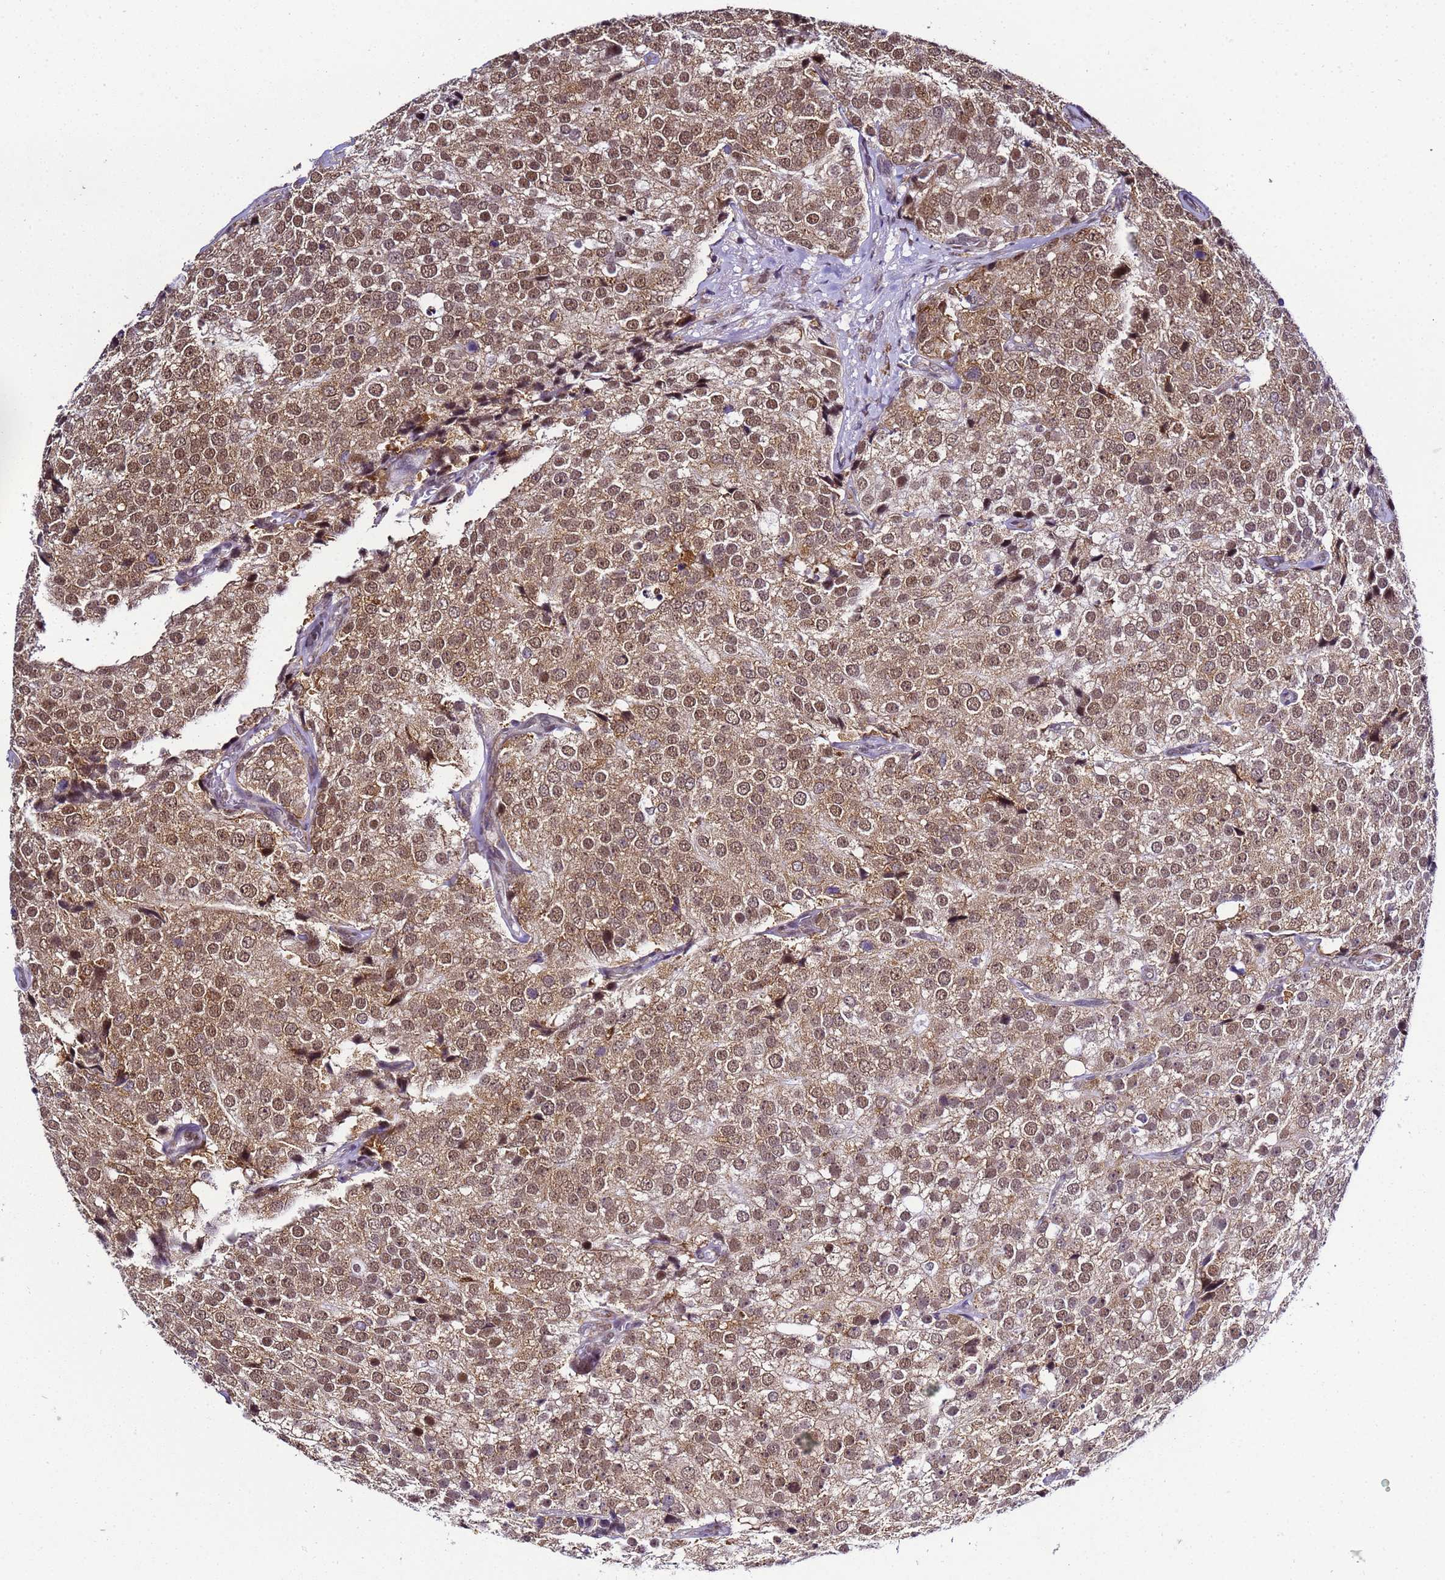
{"staining": {"intensity": "moderate", "quantity": ">75%", "location": "cytoplasmic/membranous,nuclear"}, "tissue": "prostate cancer", "cell_type": "Tumor cells", "image_type": "cancer", "snomed": [{"axis": "morphology", "description": "Adenocarcinoma, High grade"}, {"axis": "topography", "description": "Prostate"}], "caption": "Protein staining by immunohistochemistry displays moderate cytoplasmic/membranous and nuclear expression in about >75% of tumor cells in high-grade adenocarcinoma (prostate). Nuclei are stained in blue.", "gene": "SMN1", "patient": {"sex": "male", "age": 49}}